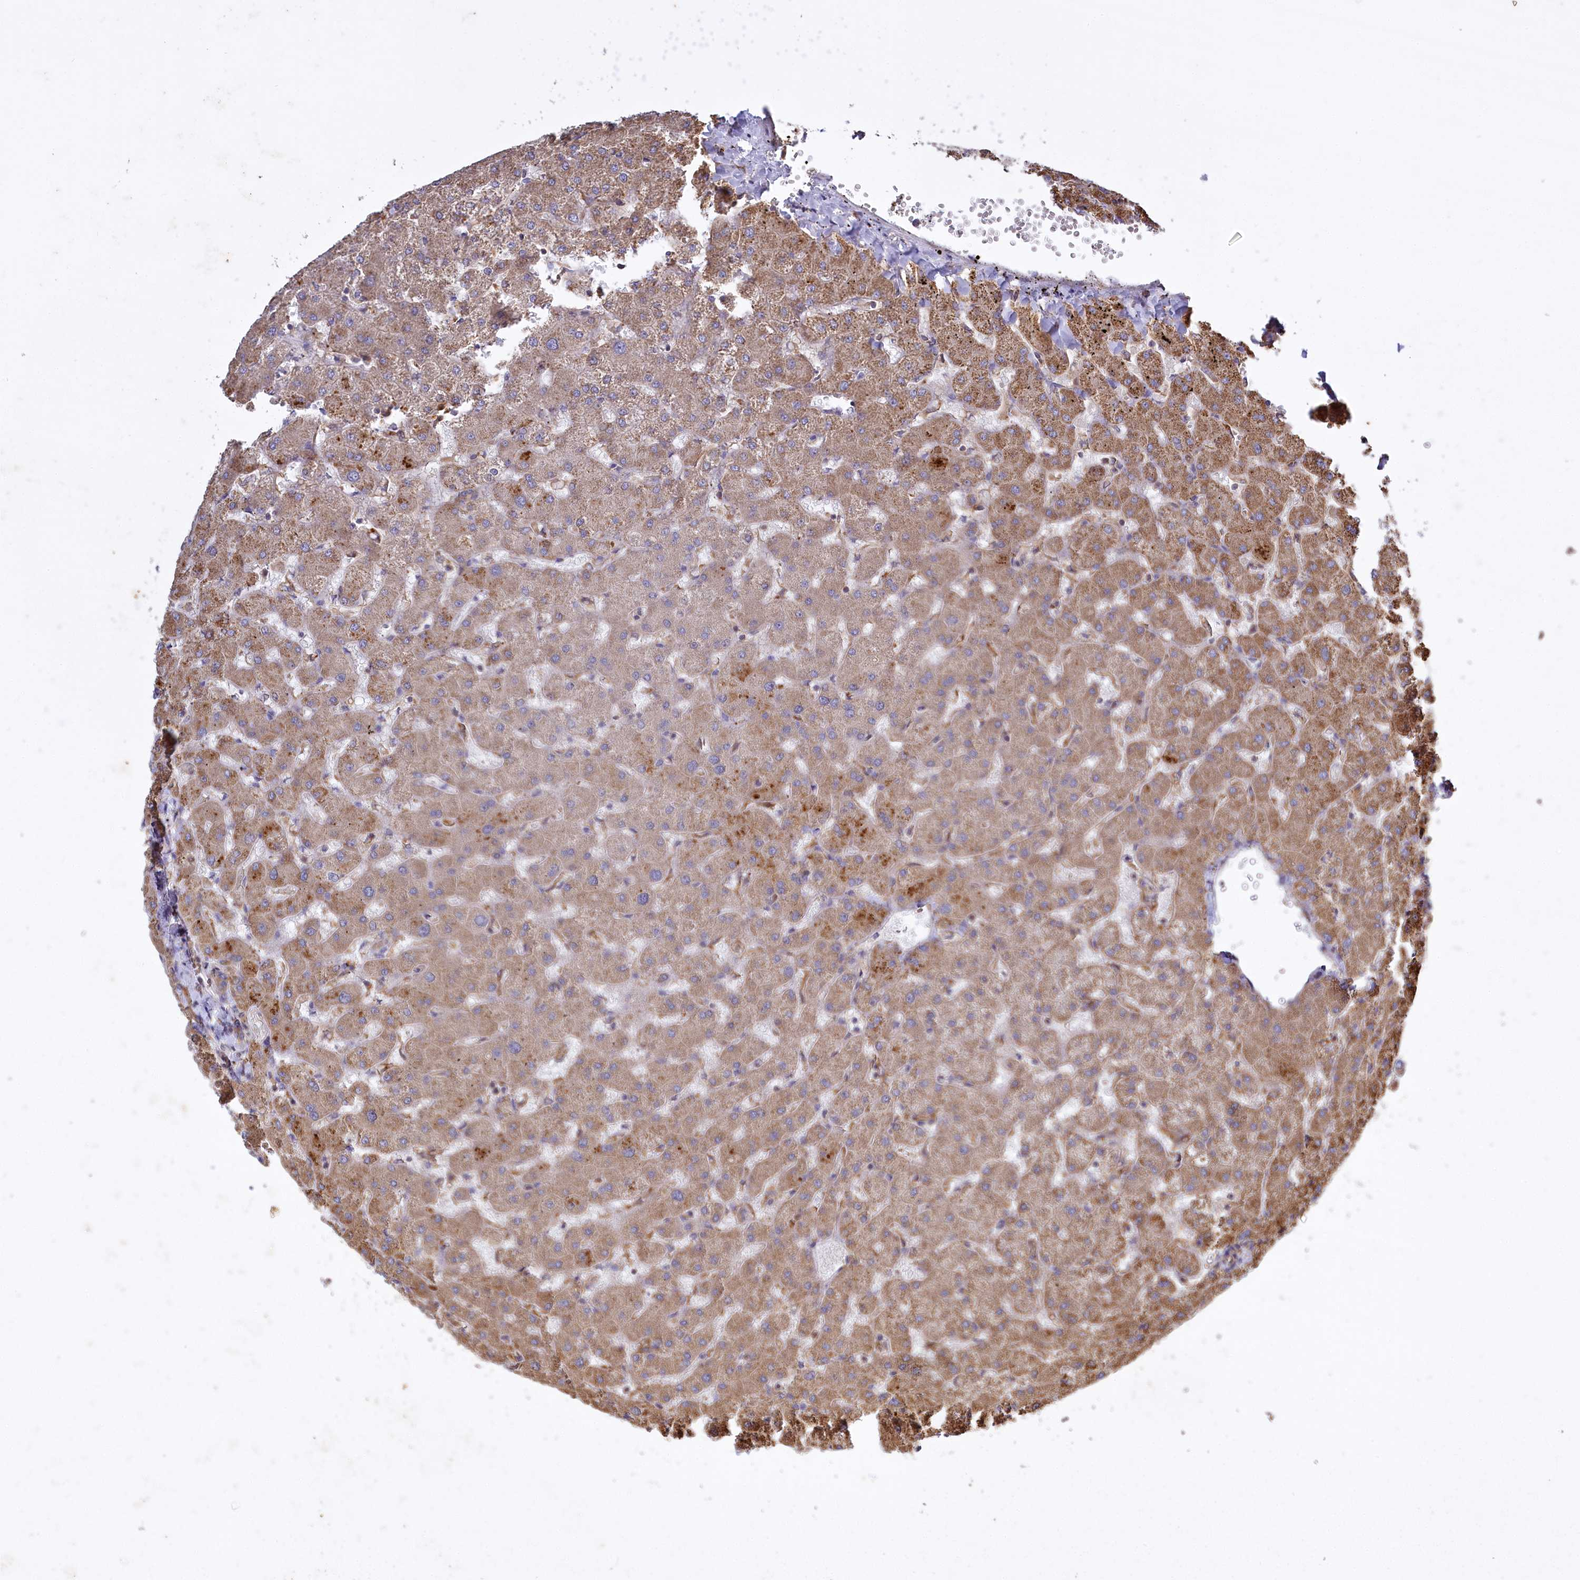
{"staining": {"intensity": "moderate", "quantity": ">75%", "location": "cytoplasmic/membranous"}, "tissue": "liver", "cell_type": "Cholangiocytes", "image_type": "normal", "snomed": [{"axis": "morphology", "description": "Normal tissue, NOS"}, {"axis": "topography", "description": "Liver"}], "caption": "High-power microscopy captured an immunohistochemistry photomicrograph of unremarkable liver, revealing moderate cytoplasmic/membranous staining in approximately >75% of cholangiocytes.", "gene": "CARD19", "patient": {"sex": "female", "age": 63}}